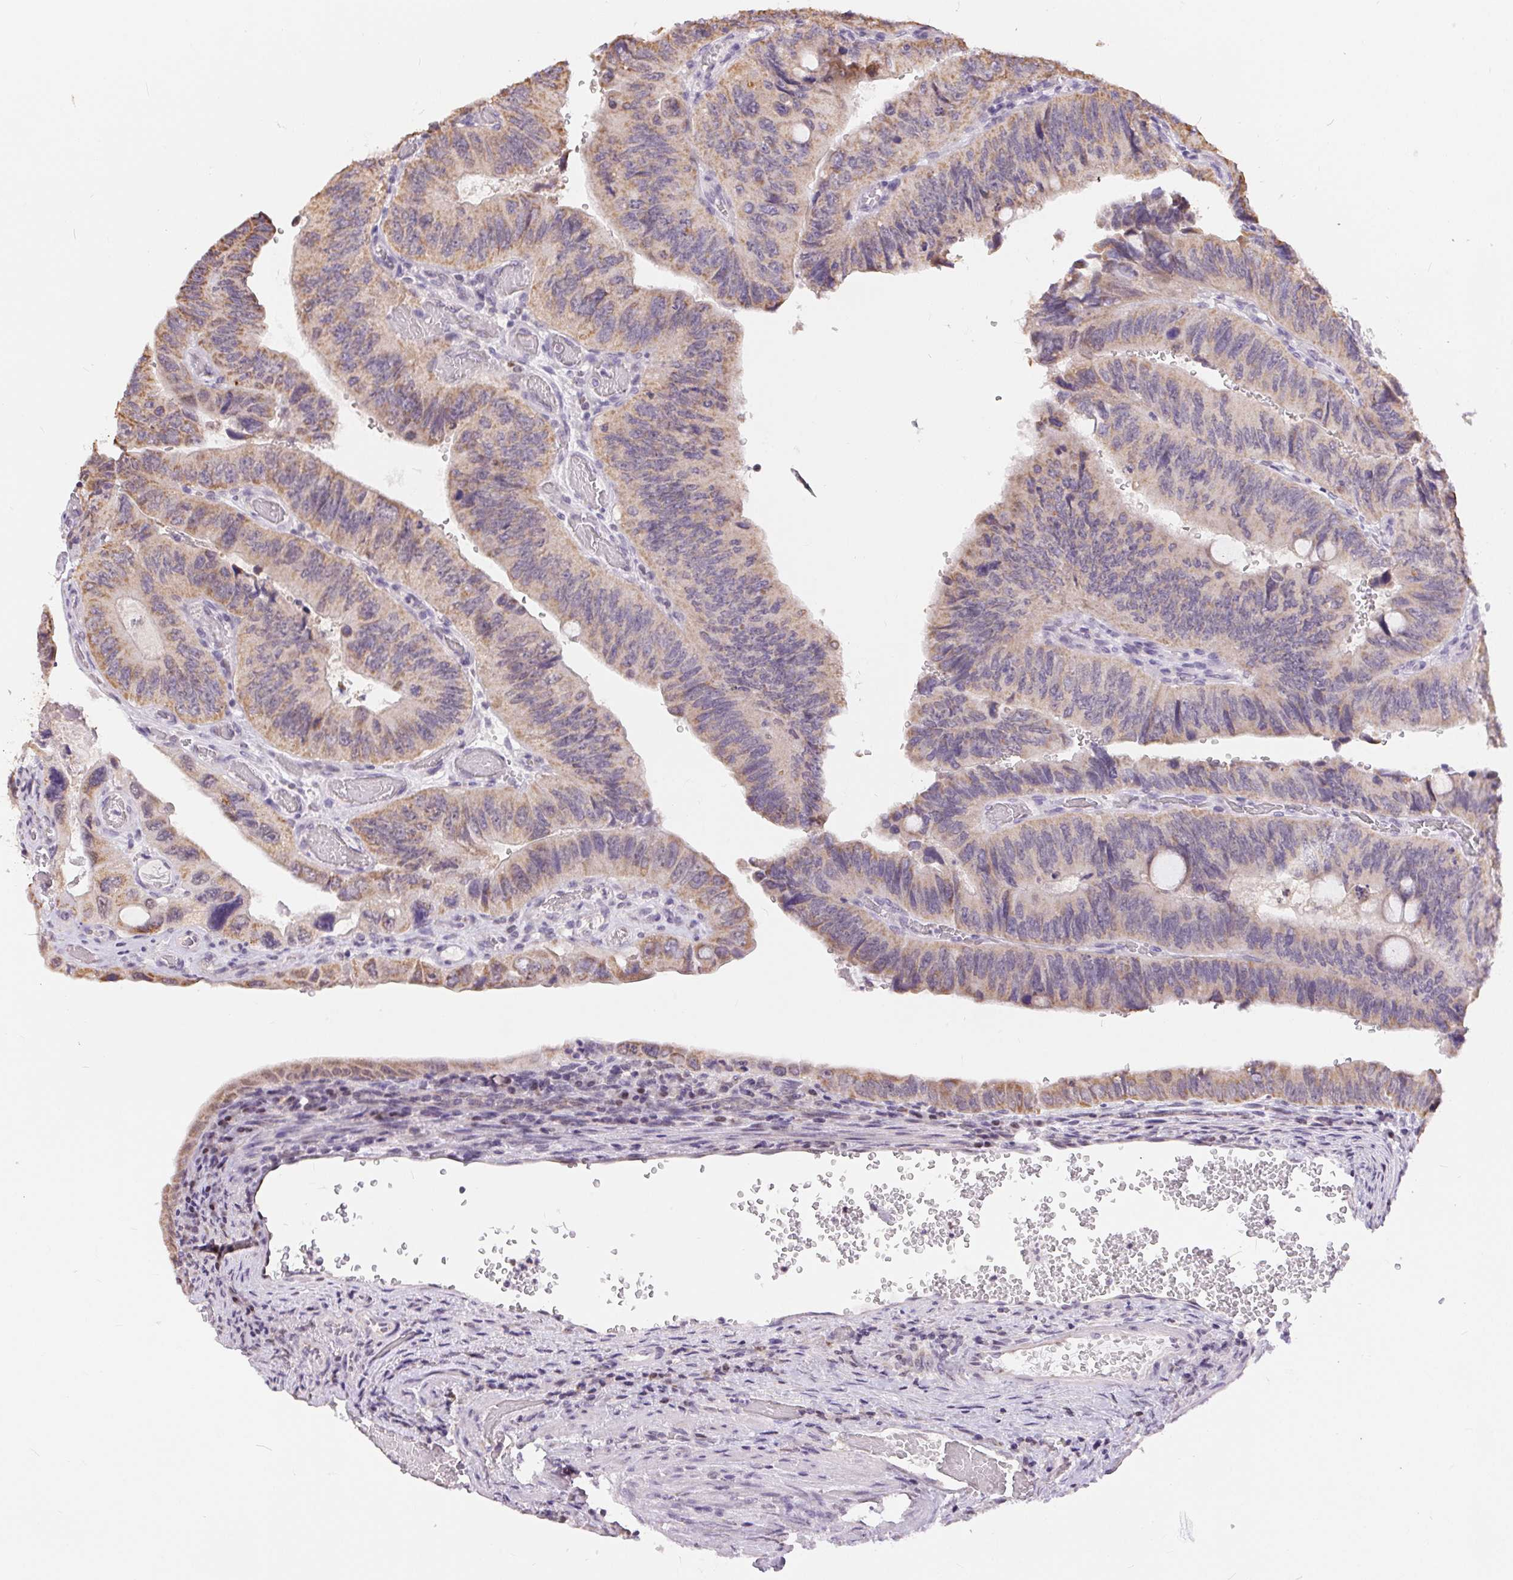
{"staining": {"intensity": "weak", "quantity": "25%-75%", "location": "cytoplasmic/membranous"}, "tissue": "colorectal cancer", "cell_type": "Tumor cells", "image_type": "cancer", "snomed": [{"axis": "morphology", "description": "Adenocarcinoma, NOS"}, {"axis": "topography", "description": "Colon"}], "caption": "Tumor cells show low levels of weak cytoplasmic/membranous staining in approximately 25%-75% of cells in human colorectal cancer (adenocarcinoma).", "gene": "POU2F2", "patient": {"sex": "female", "age": 84}}